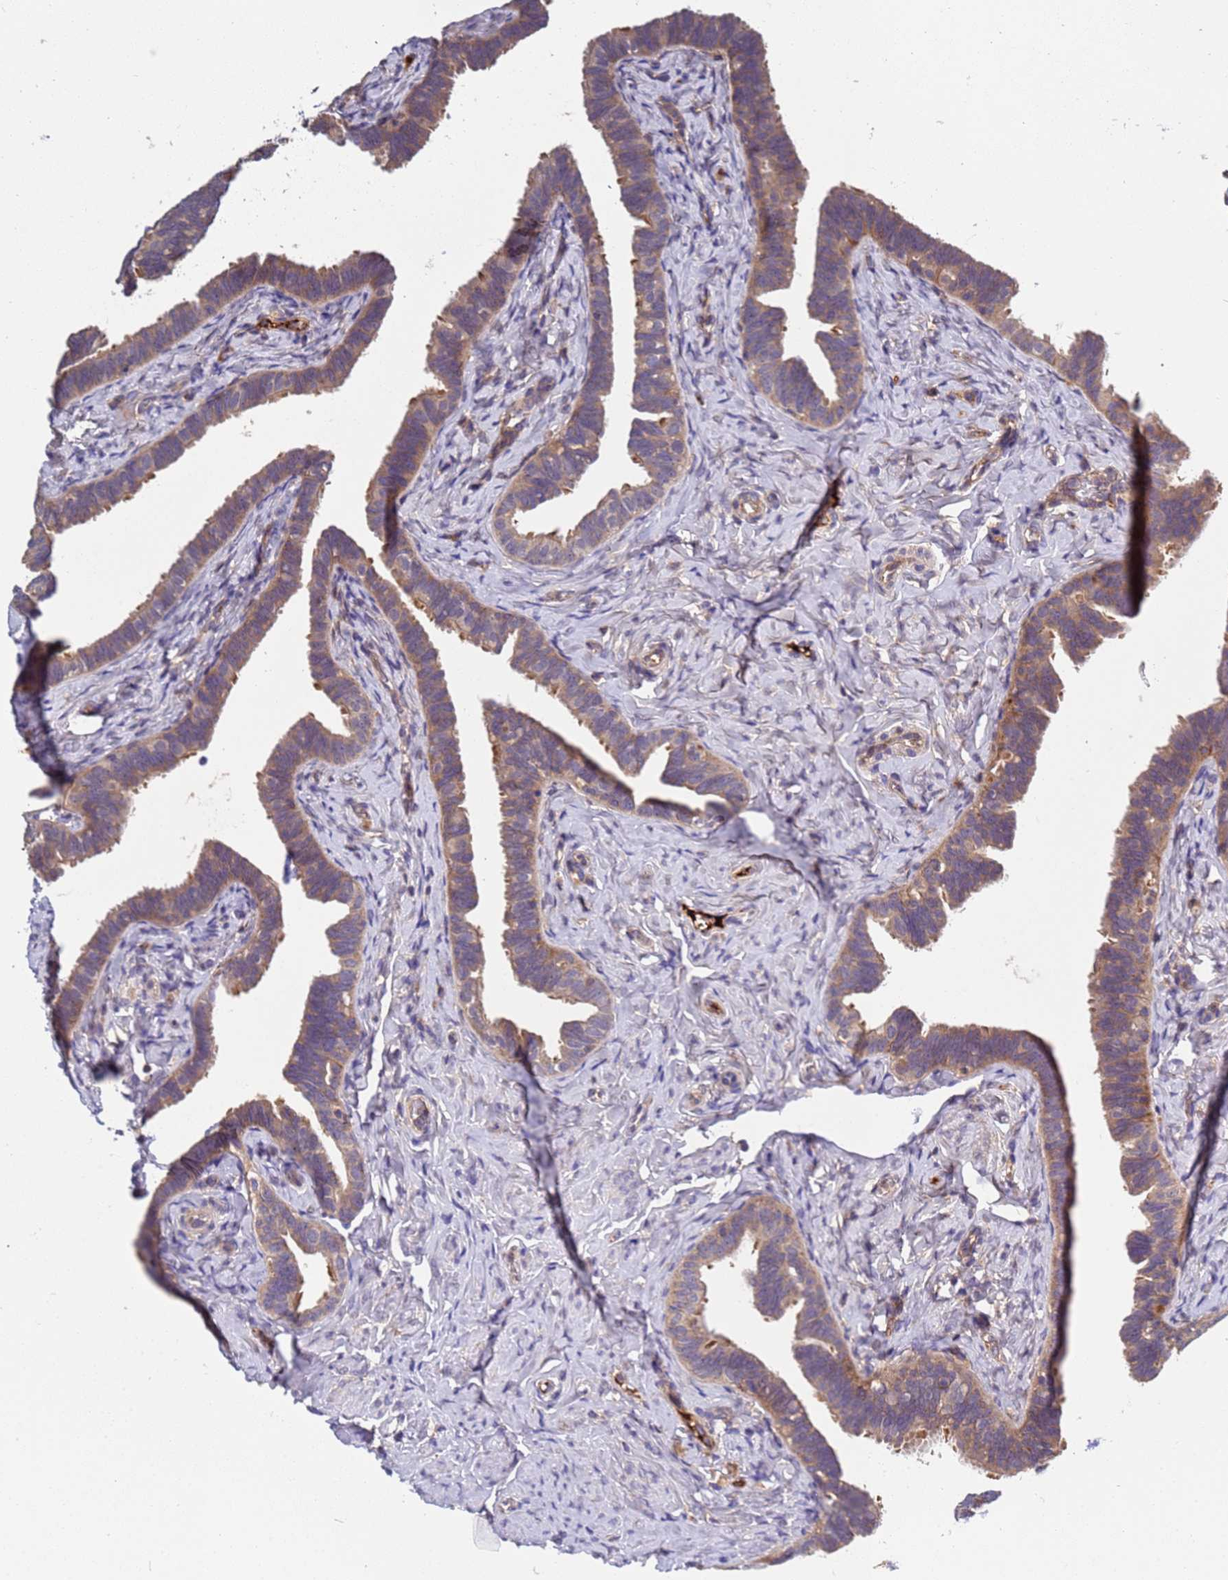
{"staining": {"intensity": "weak", "quantity": "25%-75%", "location": "cytoplasmic/membranous"}, "tissue": "fallopian tube", "cell_type": "Glandular cells", "image_type": "normal", "snomed": [{"axis": "morphology", "description": "Normal tissue, NOS"}, {"axis": "topography", "description": "Fallopian tube"}], "caption": "Protein staining of normal fallopian tube reveals weak cytoplasmic/membranous positivity in approximately 25%-75% of glandular cells.", "gene": "PARP16", "patient": {"sex": "female", "age": 39}}